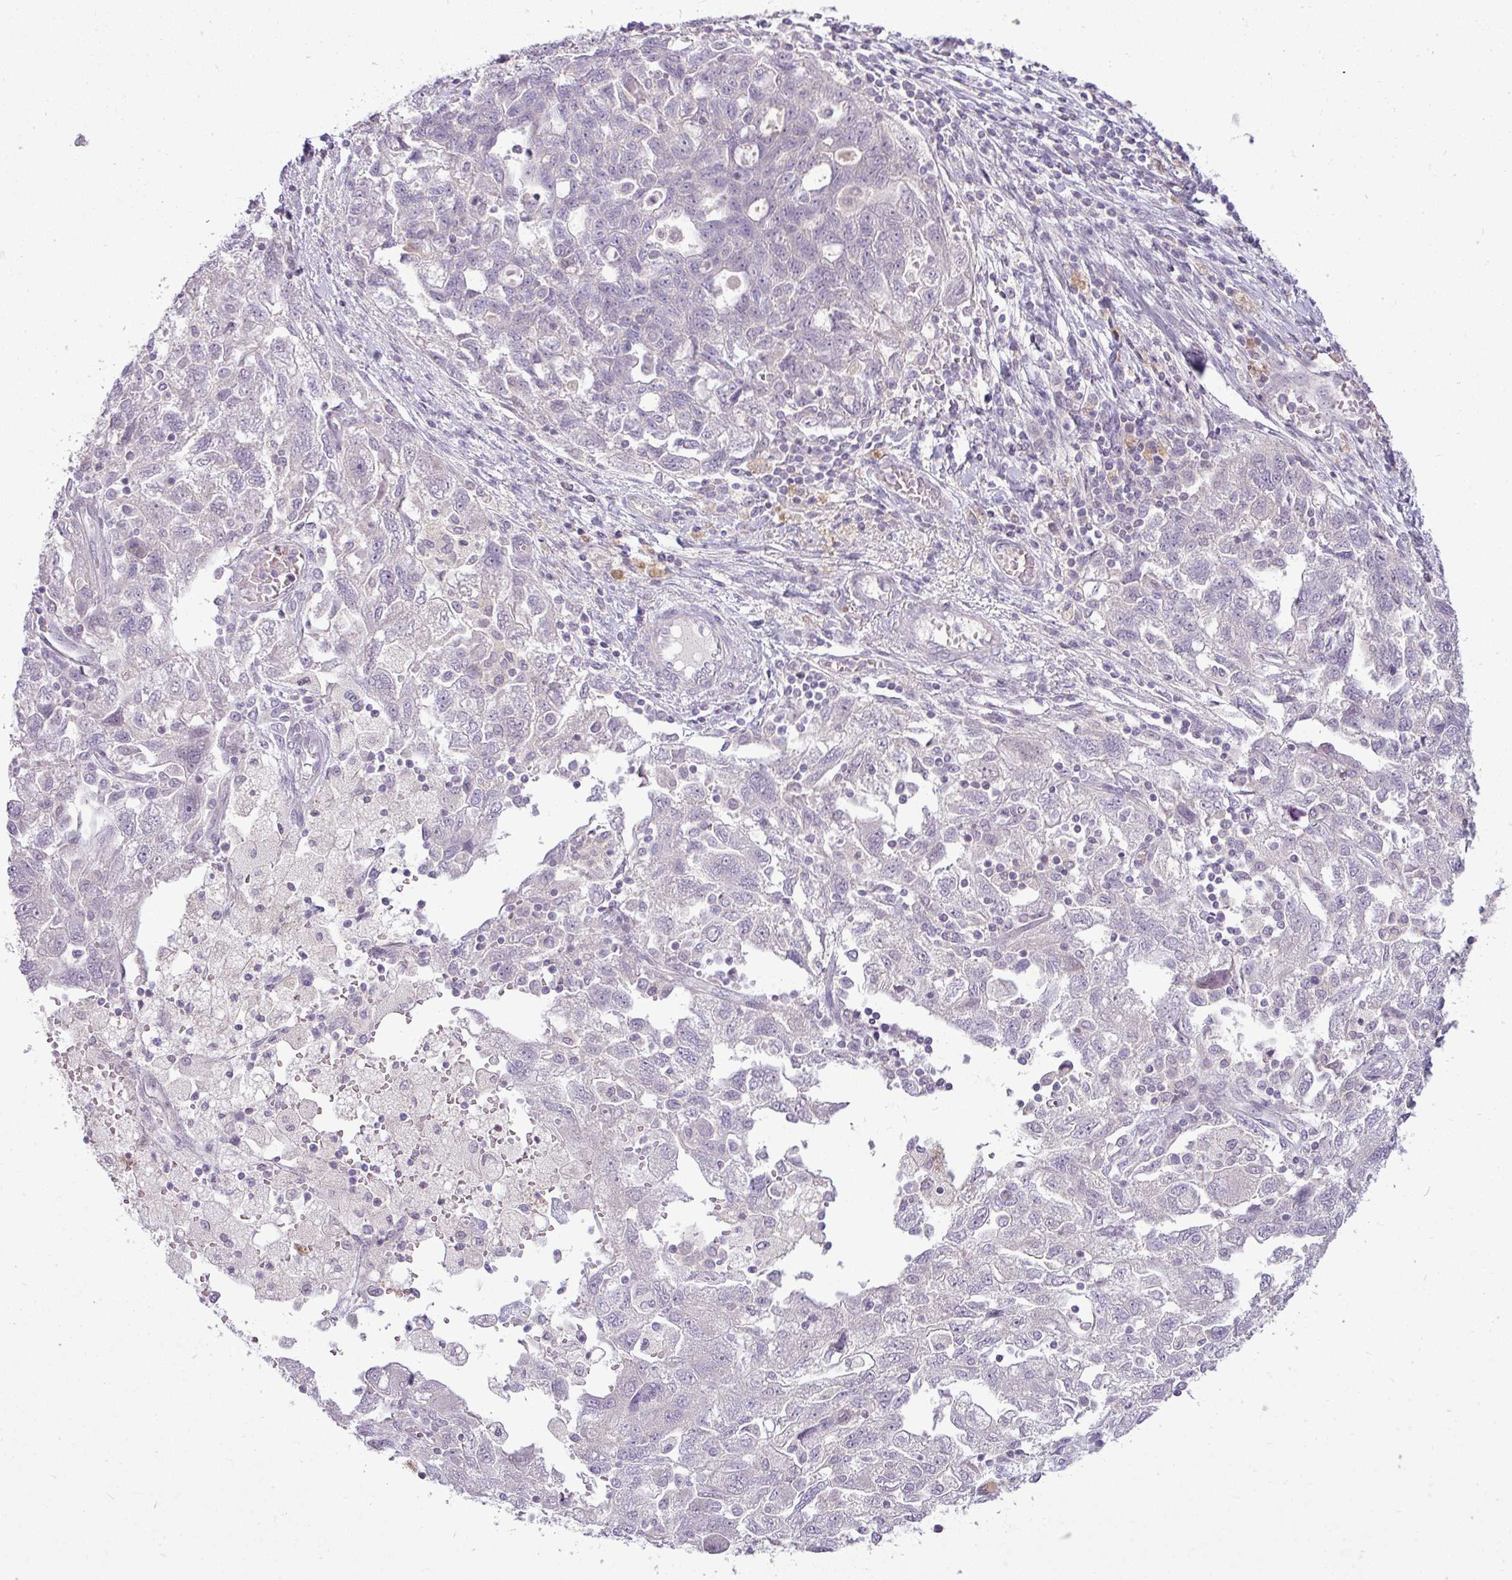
{"staining": {"intensity": "negative", "quantity": "none", "location": "none"}, "tissue": "ovarian cancer", "cell_type": "Tumor cells", "image_type": "cancer", "snomed": [{"axis": "morphology", "description": "Carcinoma, NOS"}, {"axis": "morphology", "description": "Cystadenocarcinoma, serous, NOS"}, {"axis": "topography", "description": "Ovary"}], "caption": "Carcinoma (ovarian) stained for a protein using immunohistochemistry exhibits no expression tumor cells.", "gene": "APOM", "patient": {"sex": "female", "age": 69}}